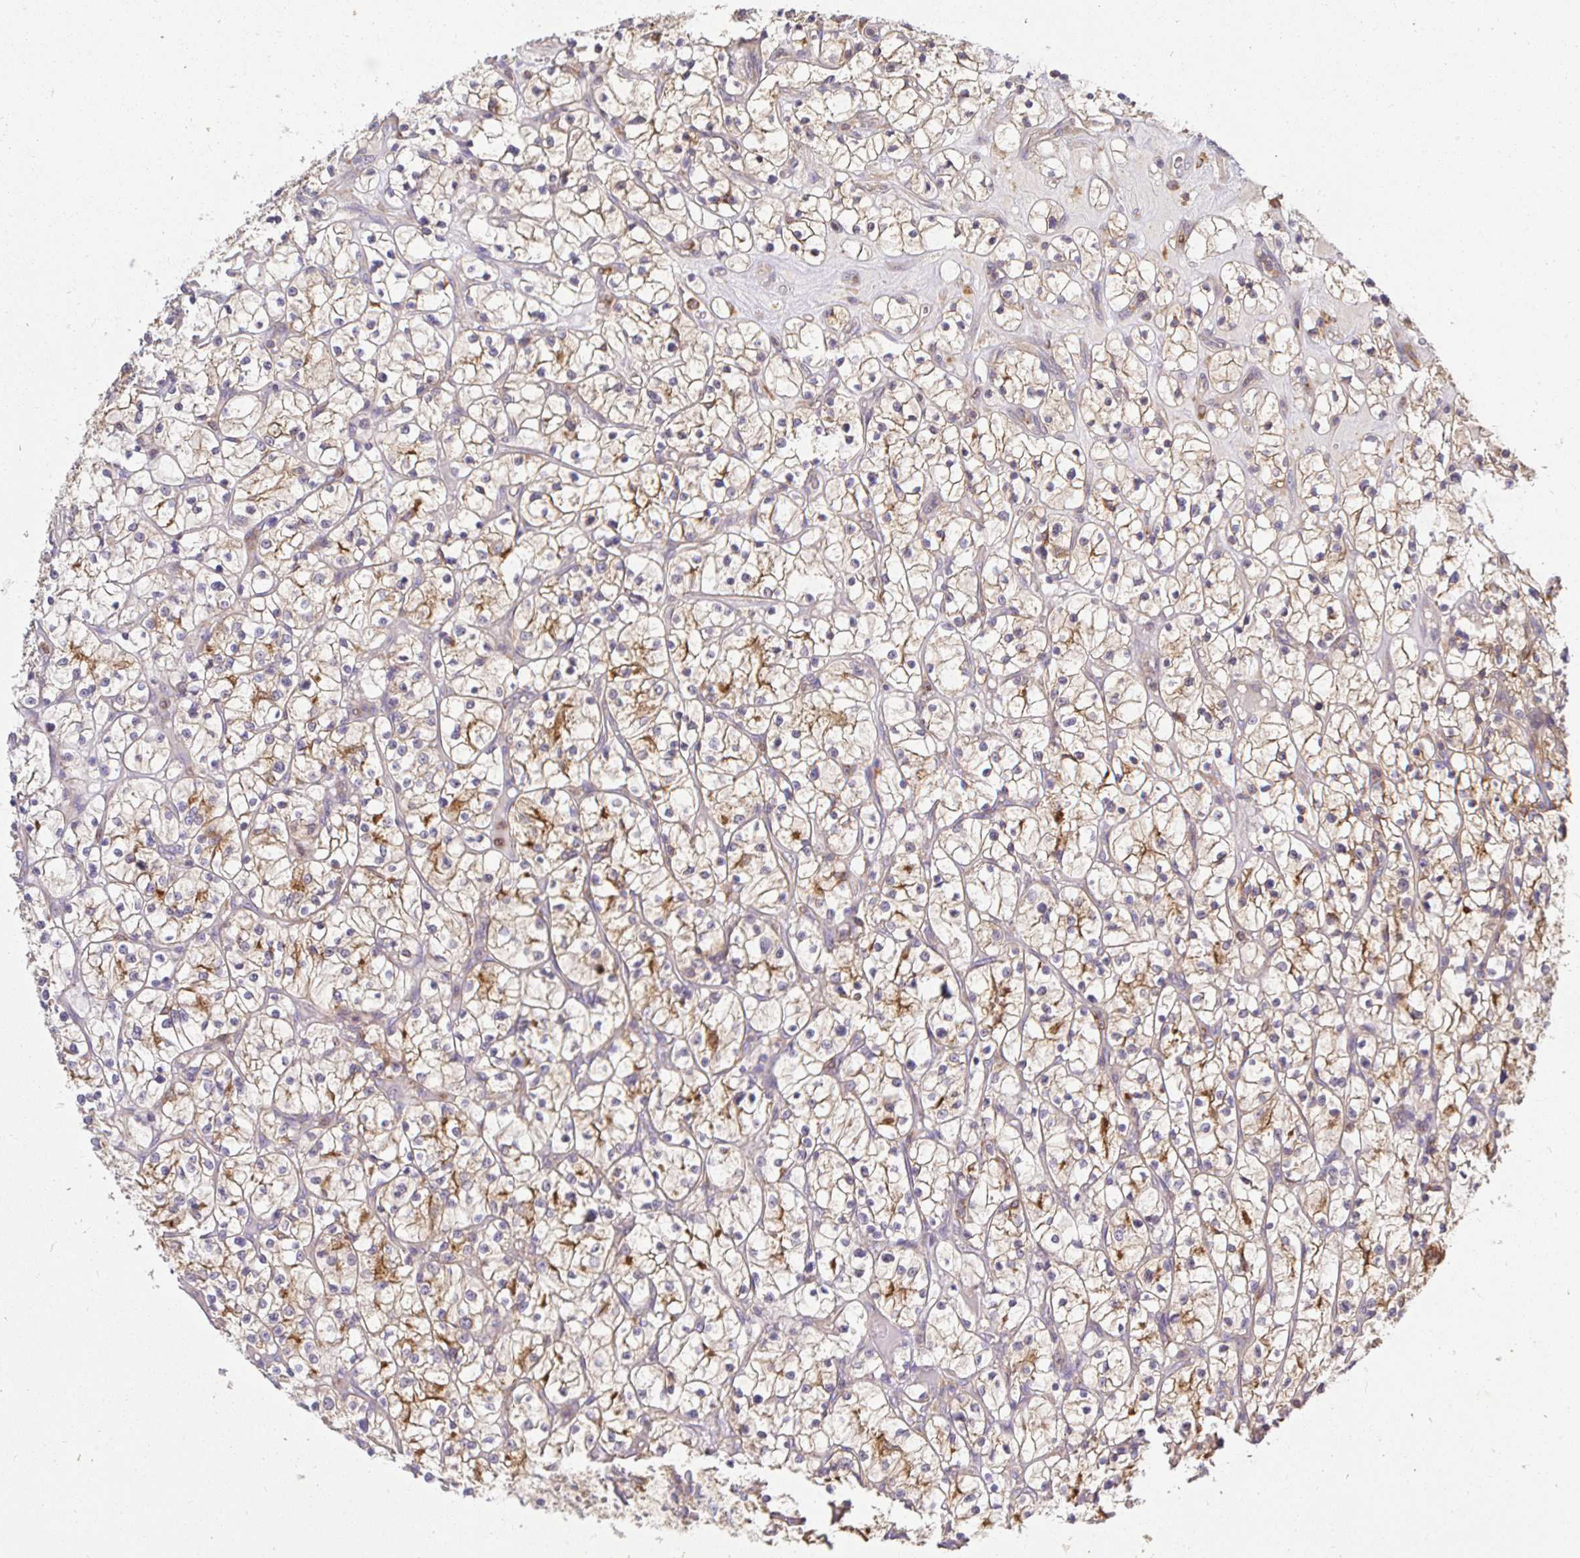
{"staining": {"intensity": "weak", "quantity": "<25%", "location": "cytoplasmic/membranous"}, "tissue": "renal cancer", "cell_type": "Tumor cells", "image_type": "cancer", "snomed": [{"axis": "morphology", "description": "Adenocarcinoma, NOS"}, {"axis": "topography", "description": "Kidney"}], "caption": "The photomicrograph demonstrates no significant staining in tumor cells of renal cancer (adenocarcinoma).", "gene": "ATP6V1F", "patient": {"sex": "female", "age": 64}}